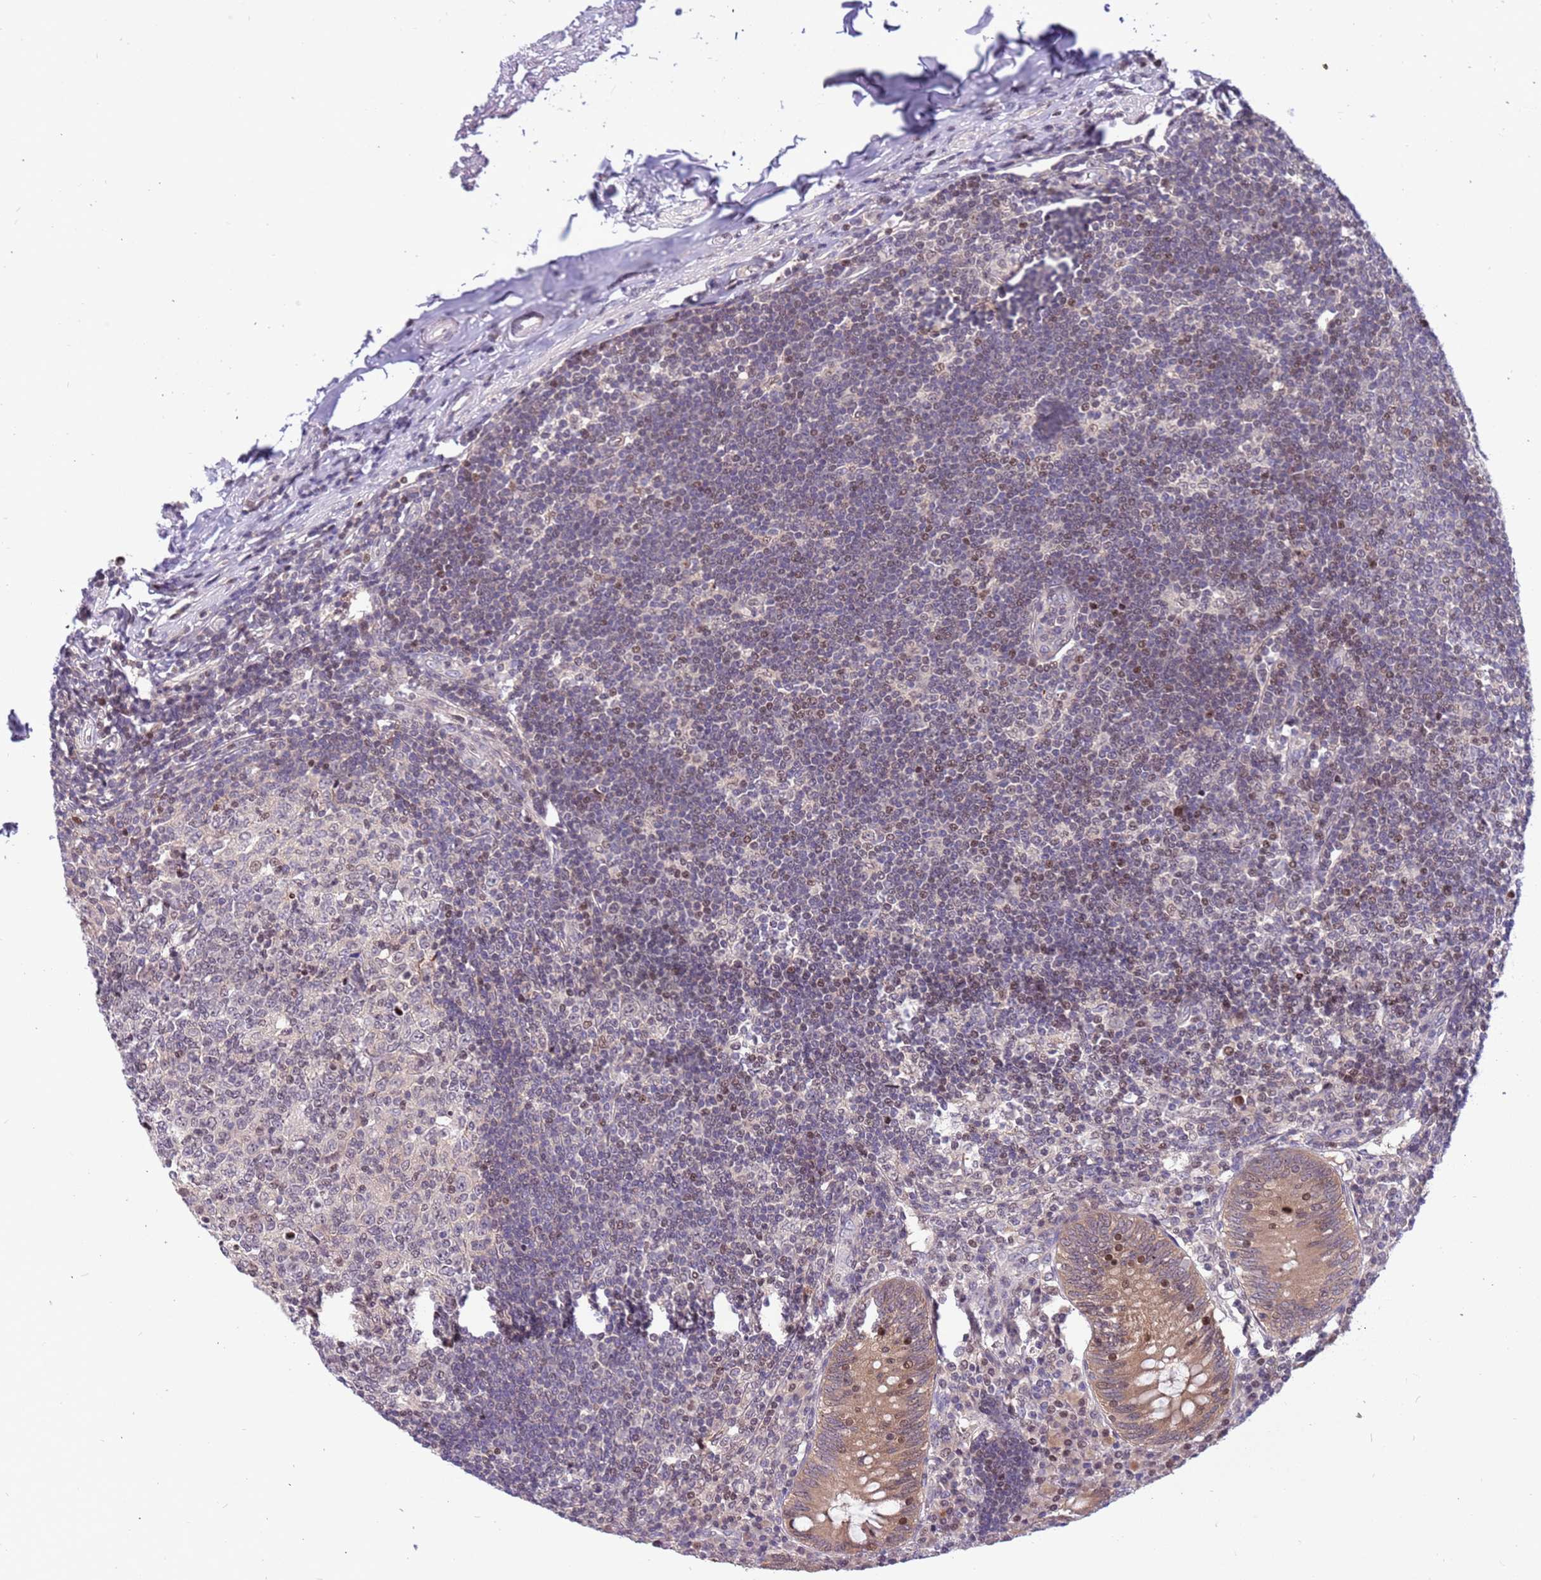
{"staining": {"intensity": "moderate", "quantity": ">75%", "location": "cytoplasmic/membranous"}, "tissue": "appendix", "cell_type": "Glandular cells", "image_type": "normal", "snomed": [{"axis": "morphology", "description": "Normal tissue, NOS"}, {"axis": "topography", "description": "Appendix"}], "caption": "Protein analysis of benign appendix reveals moderate cytoplasmic/membranous expression in approximately >75% of glandular cells.", "gene": "ARHGEF35", "patient": {"sex": "female", "age": 54}}